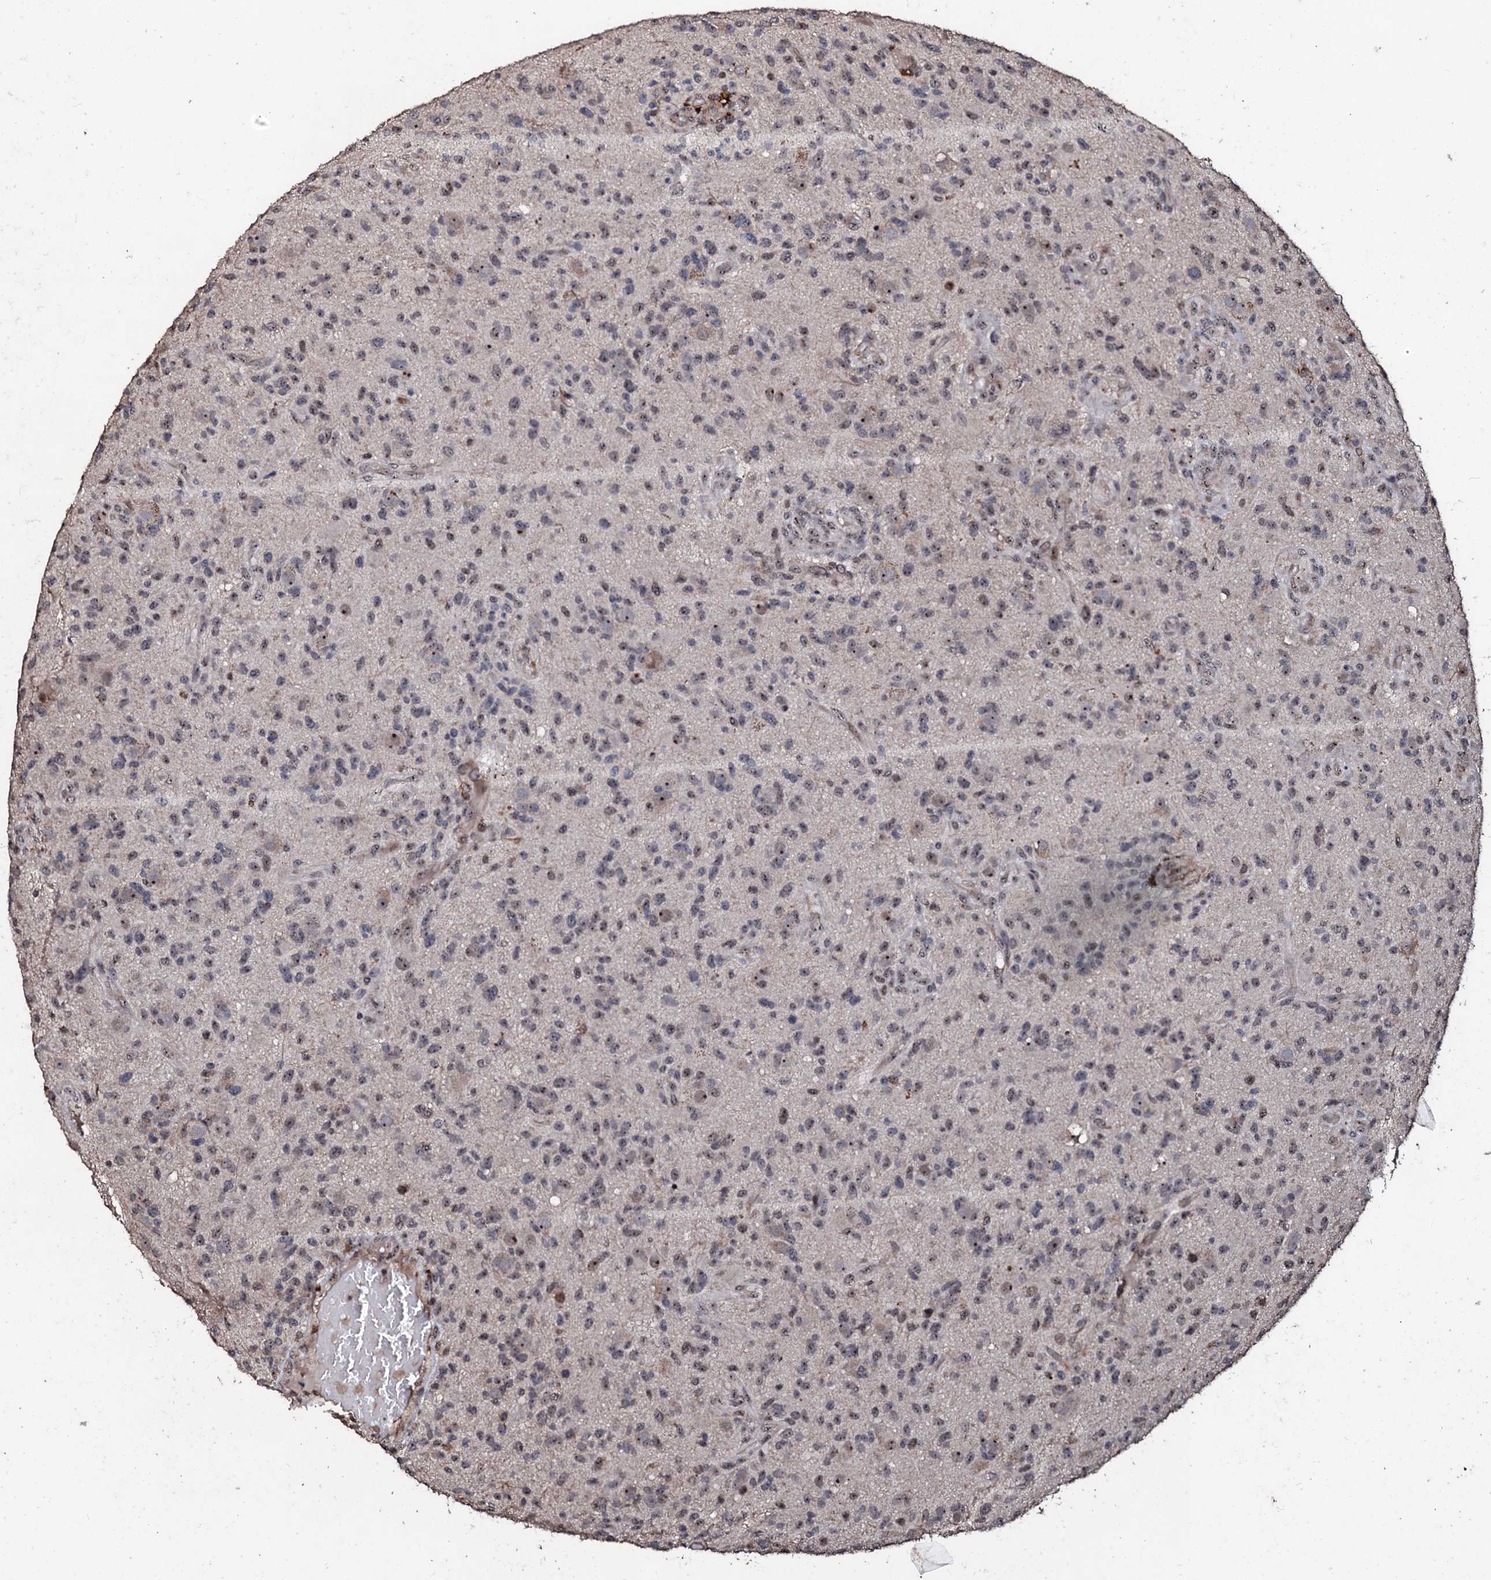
{"staining": {"intensity": "weak", "quantity": "25%-75%", "location": "nuclear"}, "tissue": "glioma", "cell_type": "Tumor cells", "image_type": "cancer", "snomed": [{"axis": "morphology", "description": "Glioma, malignant, High grade"}, {"axis": "topography", "description": "Brain"}], "caption": "Tumor cells exhibit weak nuclear positivity in about 25%-75% of cells in glioma. The protein of interest is shown in brown color, while the nuclei are stained blue.", "gene": "SUPT7L", "patient": {"sex": "male", "age": 47}}